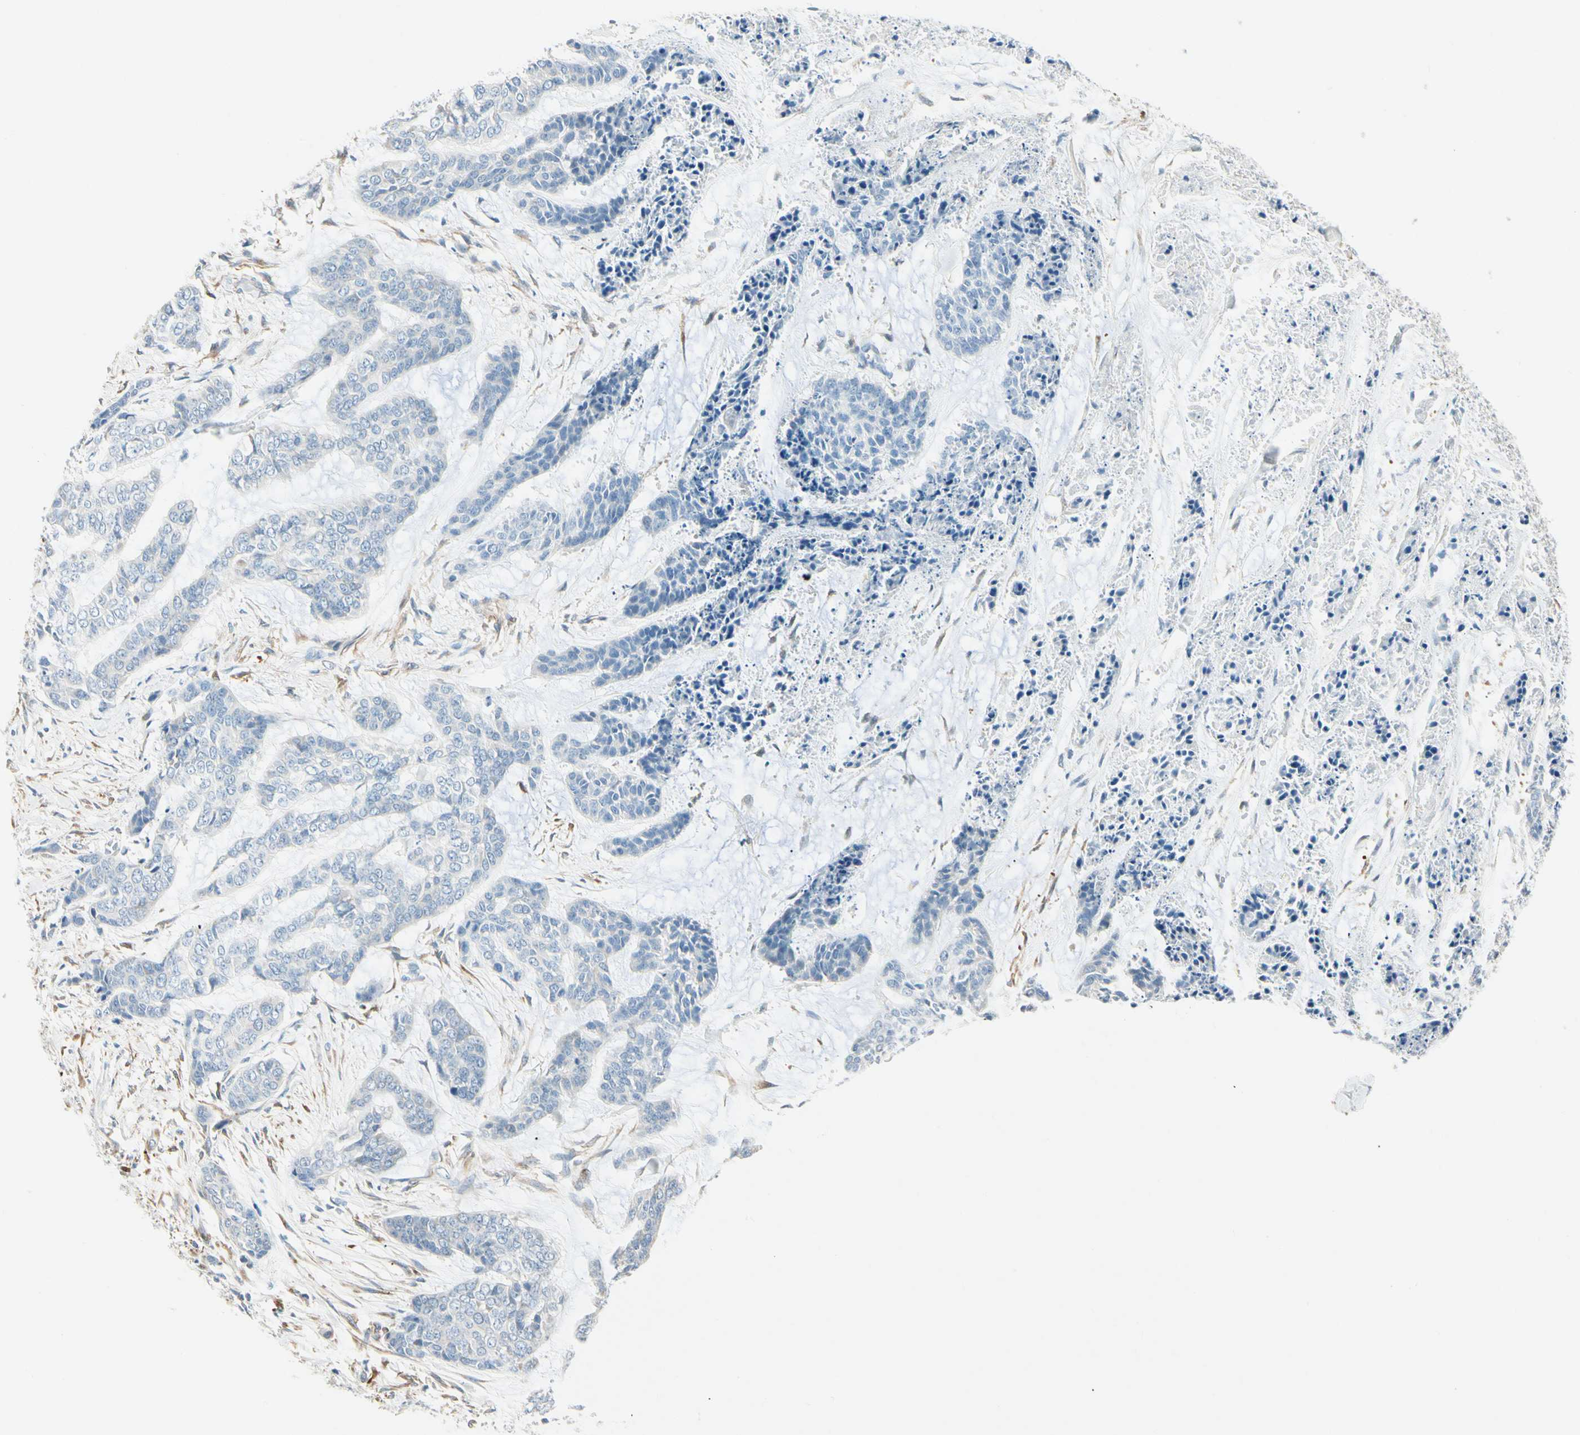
{"staining": {"intensity": "negative", "quantity": "none", "location": "none"}, "tissue": "skin cancer", "cell_type": "Tumor cells", "image_type": "cancer", "snomed": [{"axis": "morphology", "description": "Basal cell carcinoma"}, {"axis": "topography", "description": "Skin"}], "caption": "High magnification brightfield microscopy of skin cancer (basal cell carcinoma) stained with DAB (3,3'-diaminobenzidine) (brown) and counterstained with hematoxylin (blue): tumor cells show no significant staining. Nuclei are stained in blue.", "gene": "AMPH", "patient": {"sex": "female", "age": 64}}